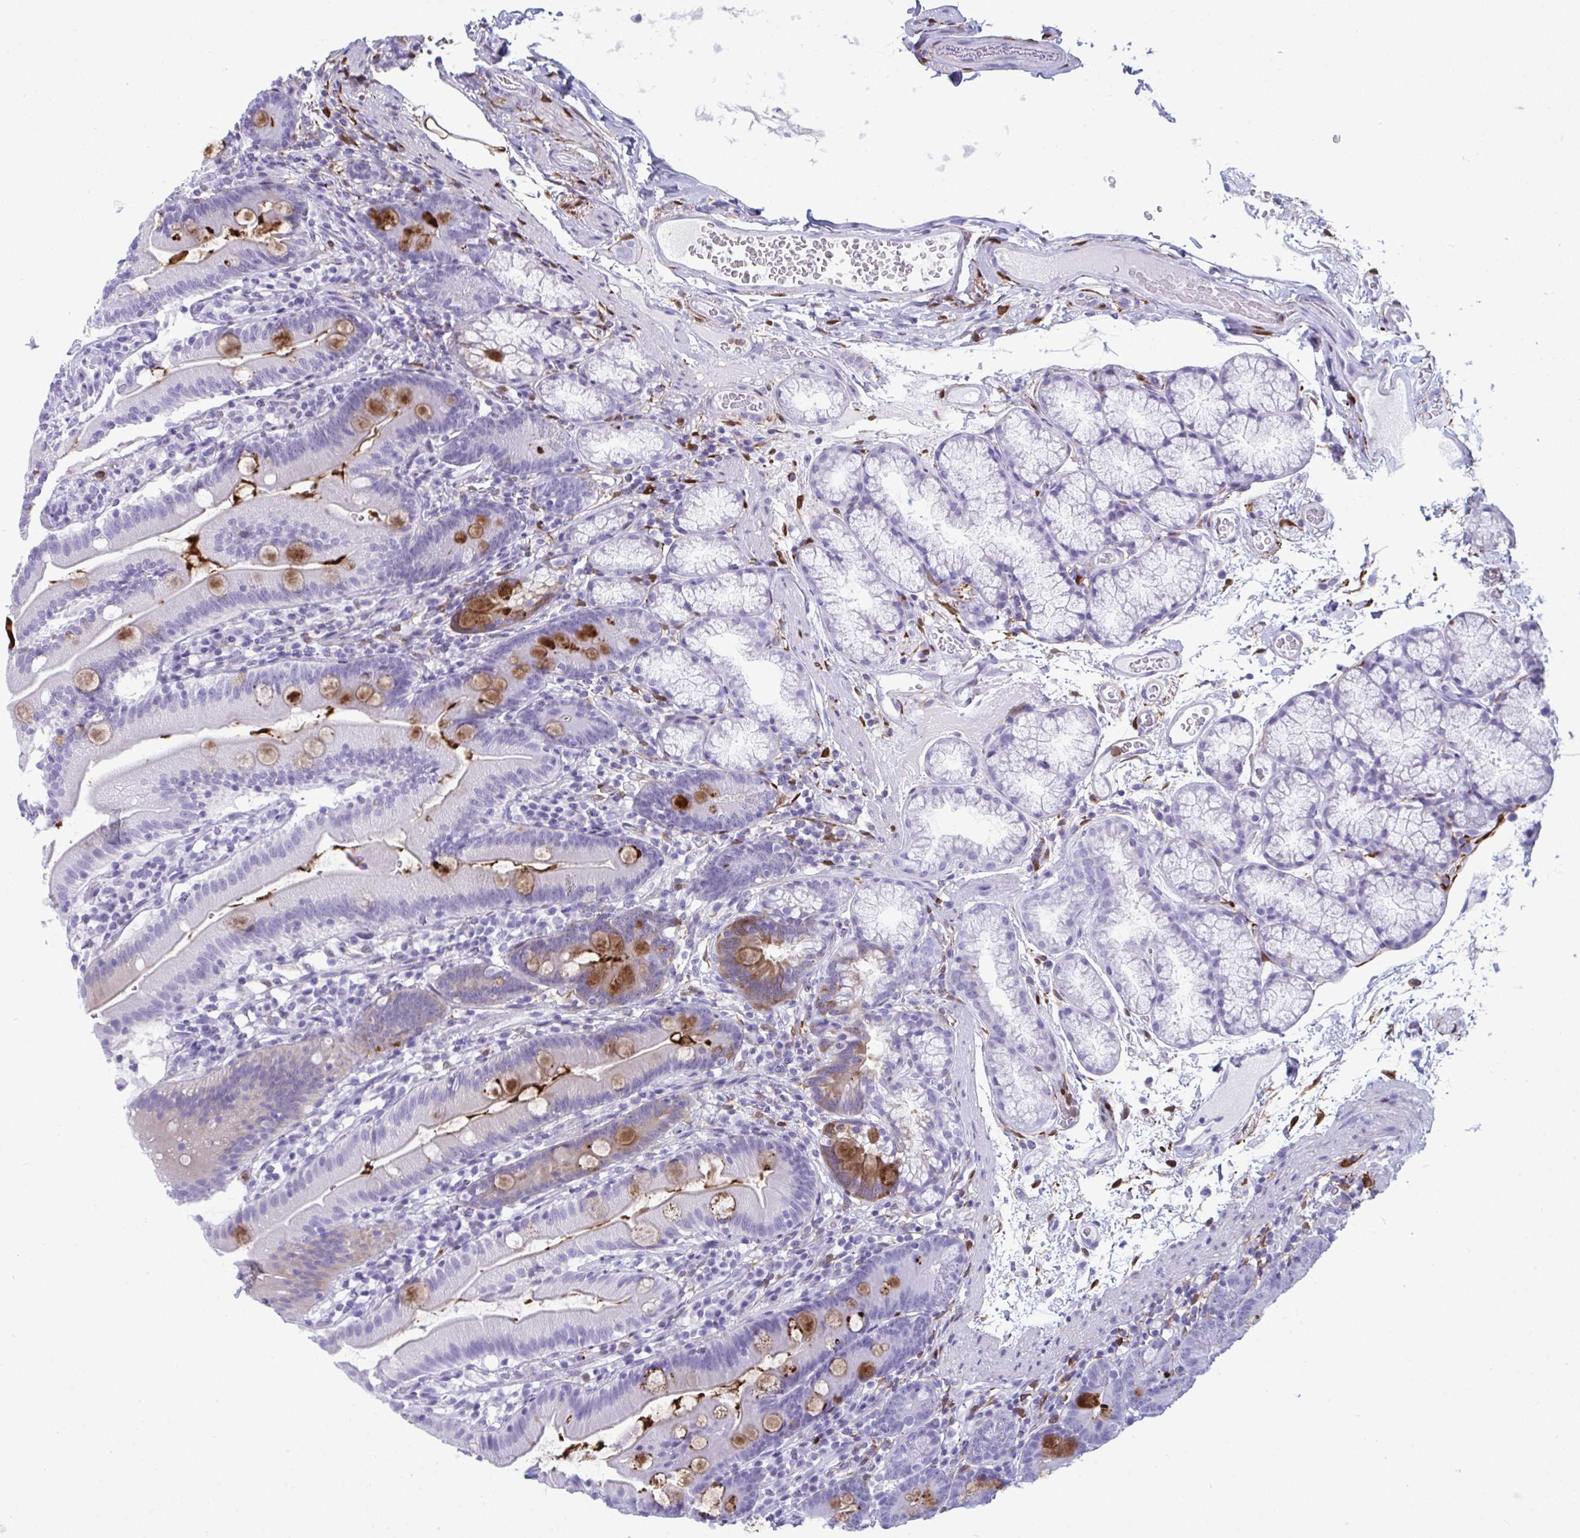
{"staining": {"intensity": "strong", "quantity": "<25%", "location": "cytoplasmic/membranous"}, "tissue": "duodenum", "cell_type": "Glandular cells", "image_type": "normal", "snomed": [{"axis": "morphology", "description": "Normal tissue, NOS"}, {"axis": "topography", "description": "Duodenum"}], "caption": "This is an image of immunohistochemistry staining of normal duodenum, which shows strong expression in the cytoplasmic/membranous of glandular cells.", "gene": "ARHGAP42", "patient": {"sex": "female", "age": 67}}